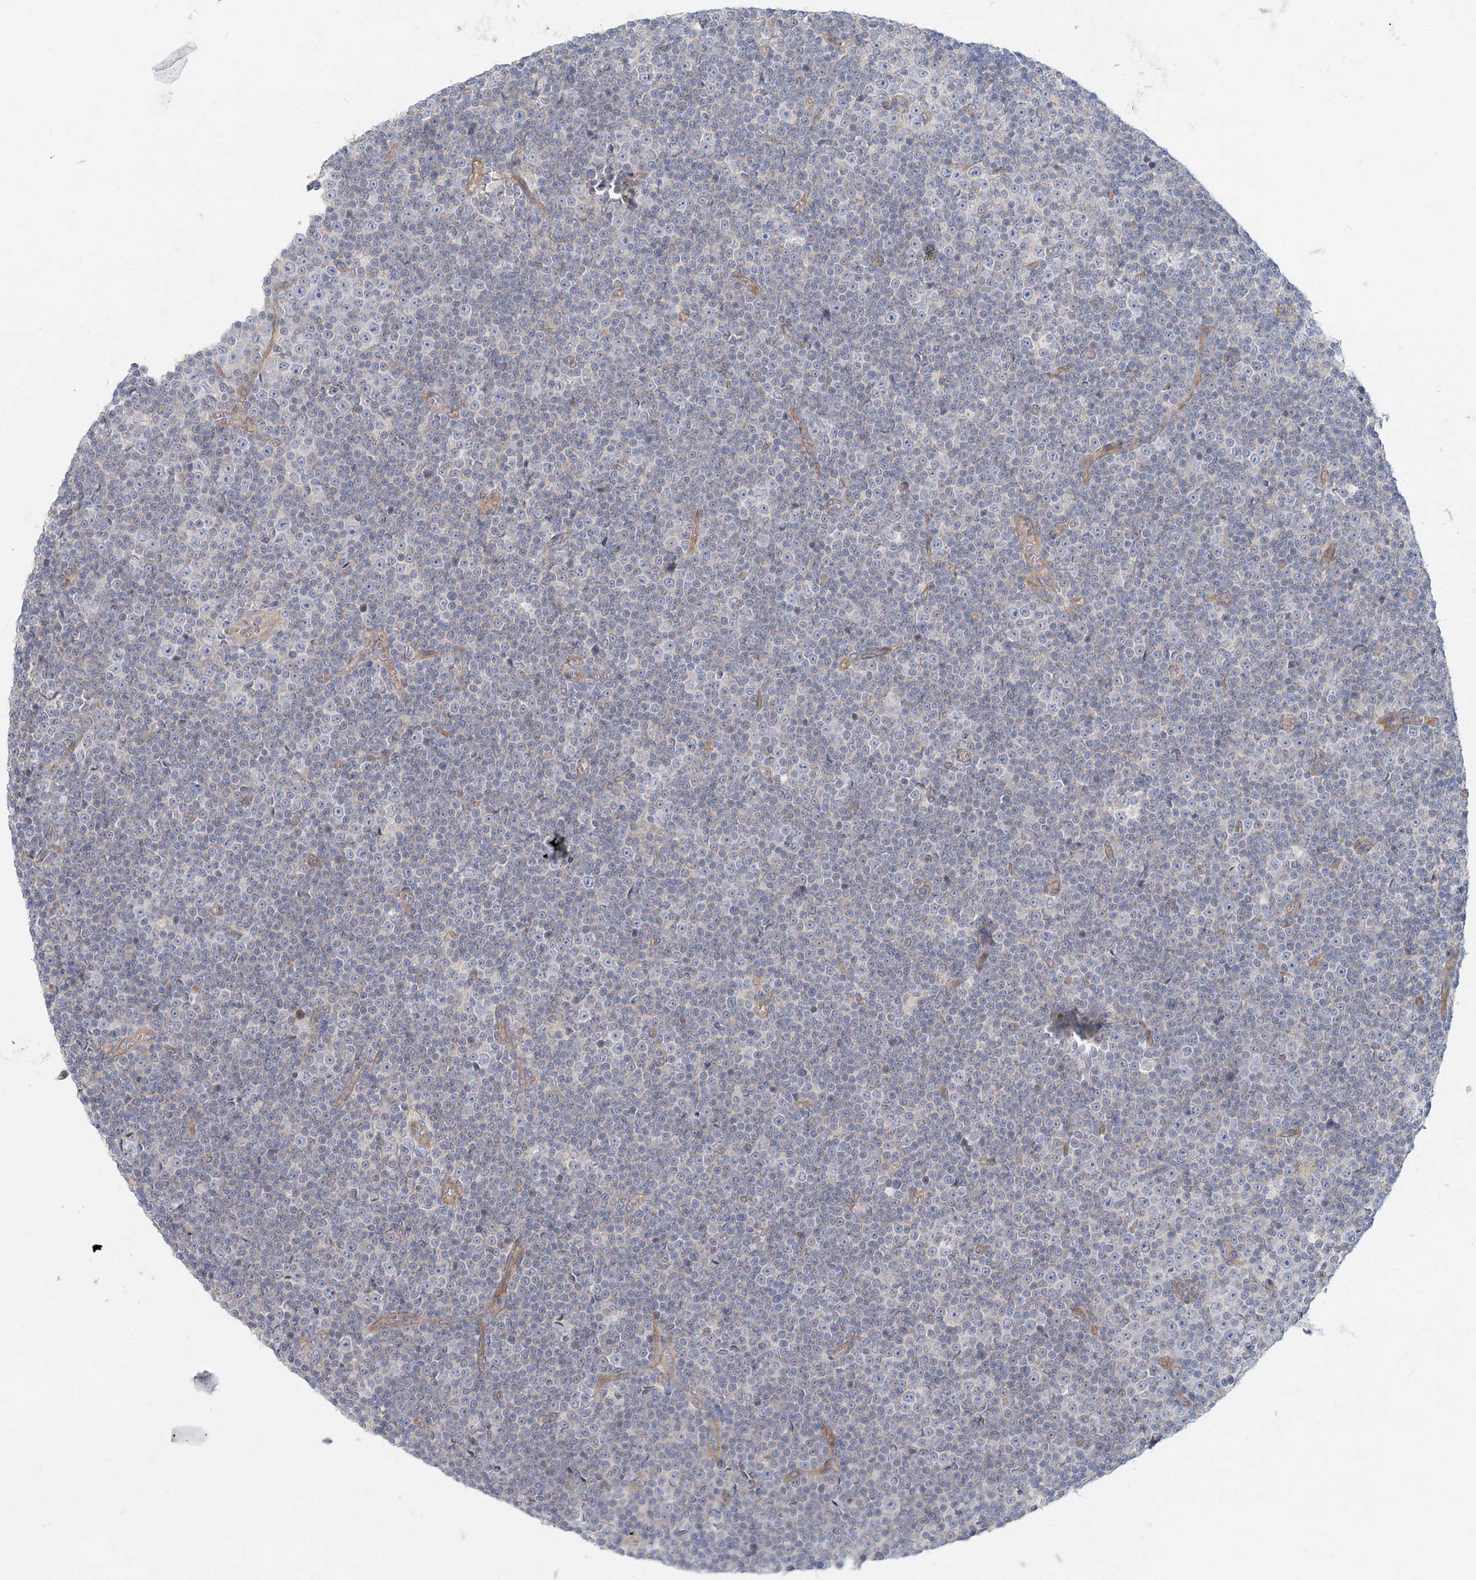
{"staining": {"intensity": "negative", "quantity": "none", "location": "none"}, "tissue": "lymphoma", "cell_type": "Tumor cells", "image_type": "cancer", "snomed": [{"axis": "morphology", "description": "Malignant lymphoma, non-Hodgkin's type, Low grade"}, {"axis": "topography", "description": "Lymph node"}], "caption": "Tumor cells show no significant positivity in lymphoma.", "gene": "DNMBP", "patient": {"sex": "female", "age": 67}}